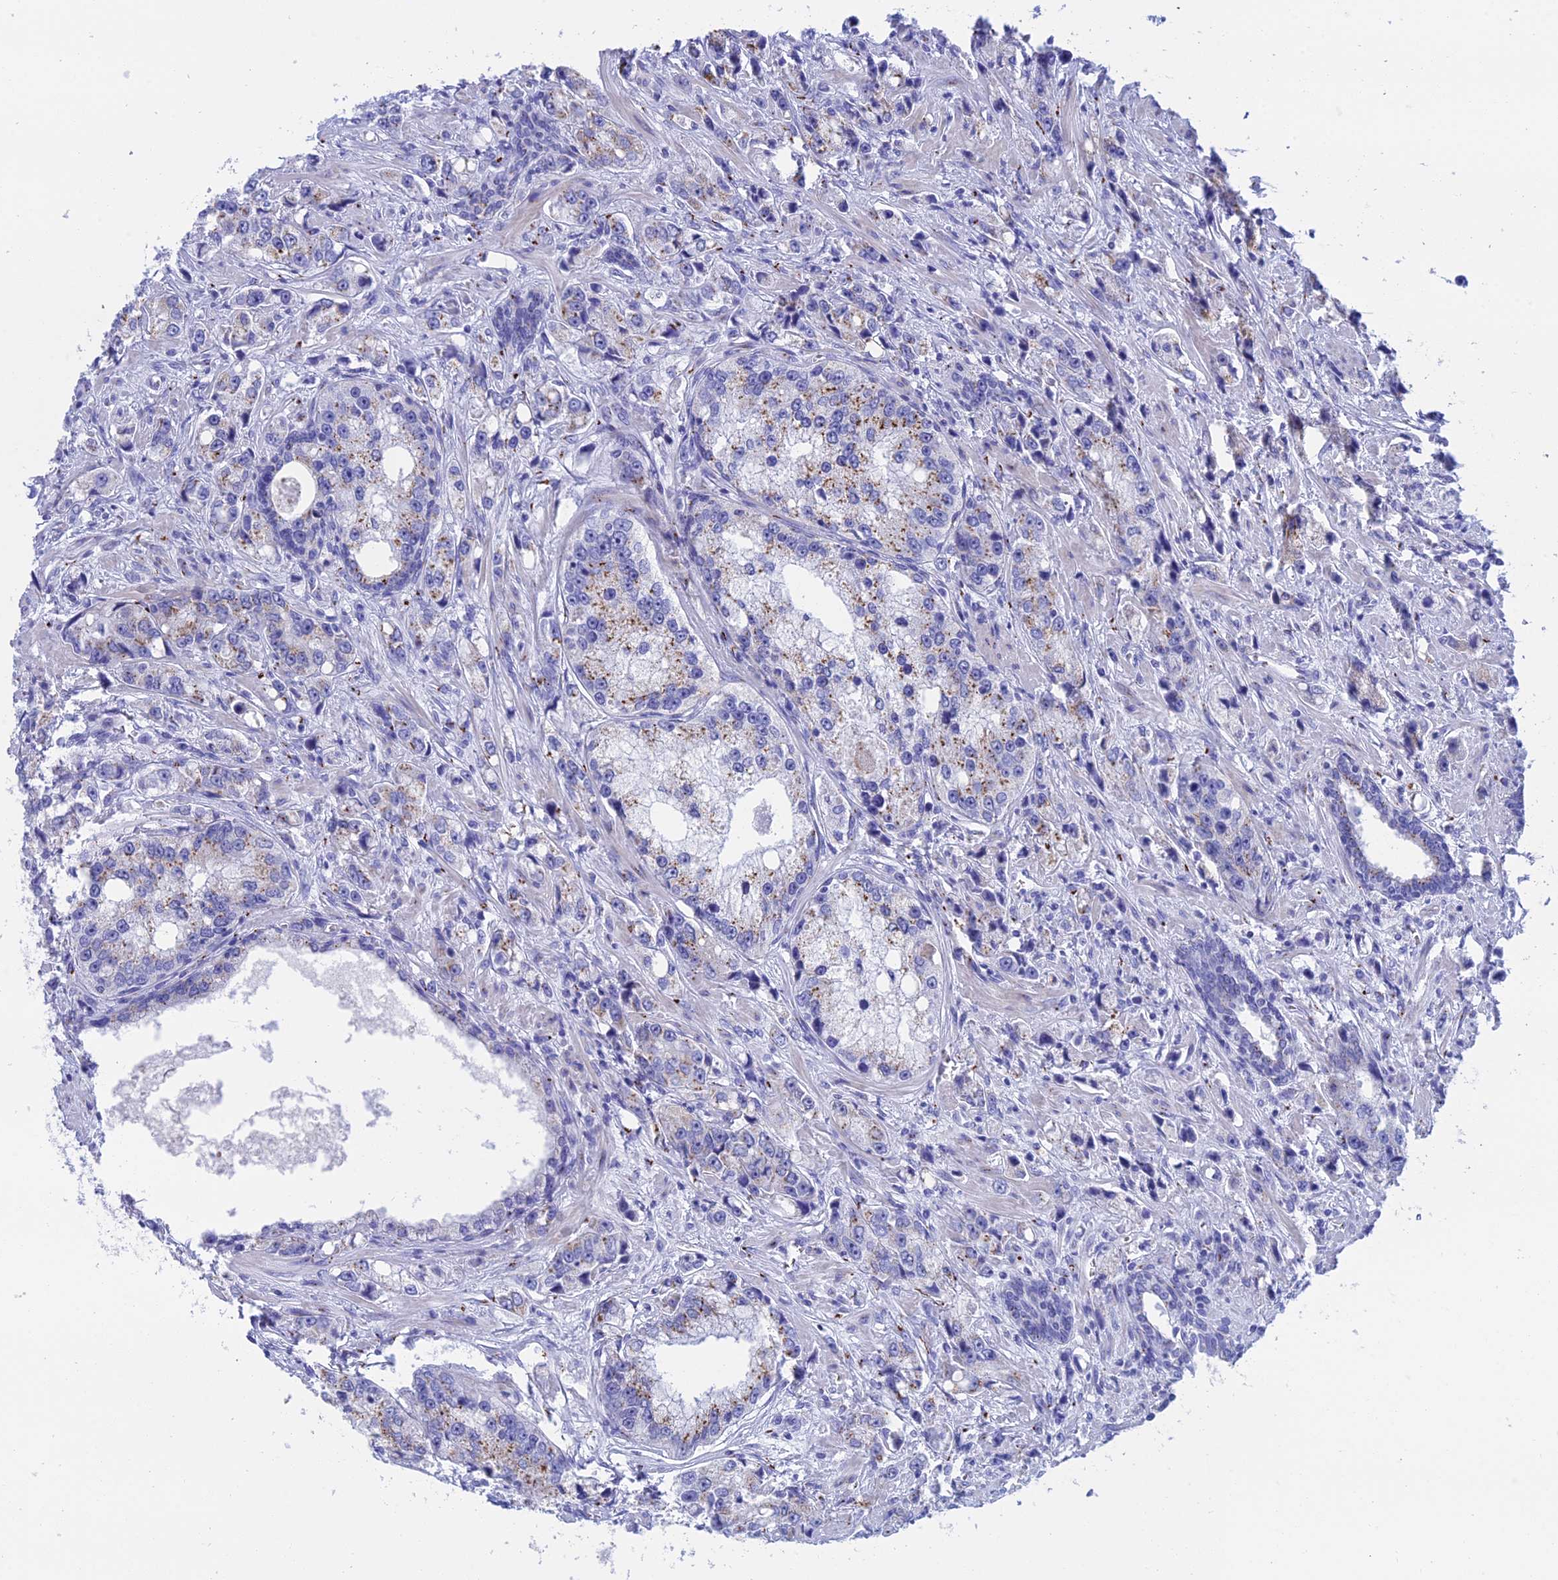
{"staining": {"intensity": "moderate", "quantity": "<25%", "location": "cytoplasmic/membranous"}, "tissue": "prostate cancer", "cell_type": "Tumor cells", "image_type": "cancer", "snomed": [{"axis": "morphology", "description": "Adenocarcinoma, High grade"}, {"axis": "topography", "description": "Prostate"}], "caption": "Adenocarcinoma (high-grade) (prostate) stained with a brown dye displays moderate cytoplasmic/membranous positive staining in about <25% of tumor cells.", "gene": "ERICH4", "patient": {"sex": "male", "age": 74}}